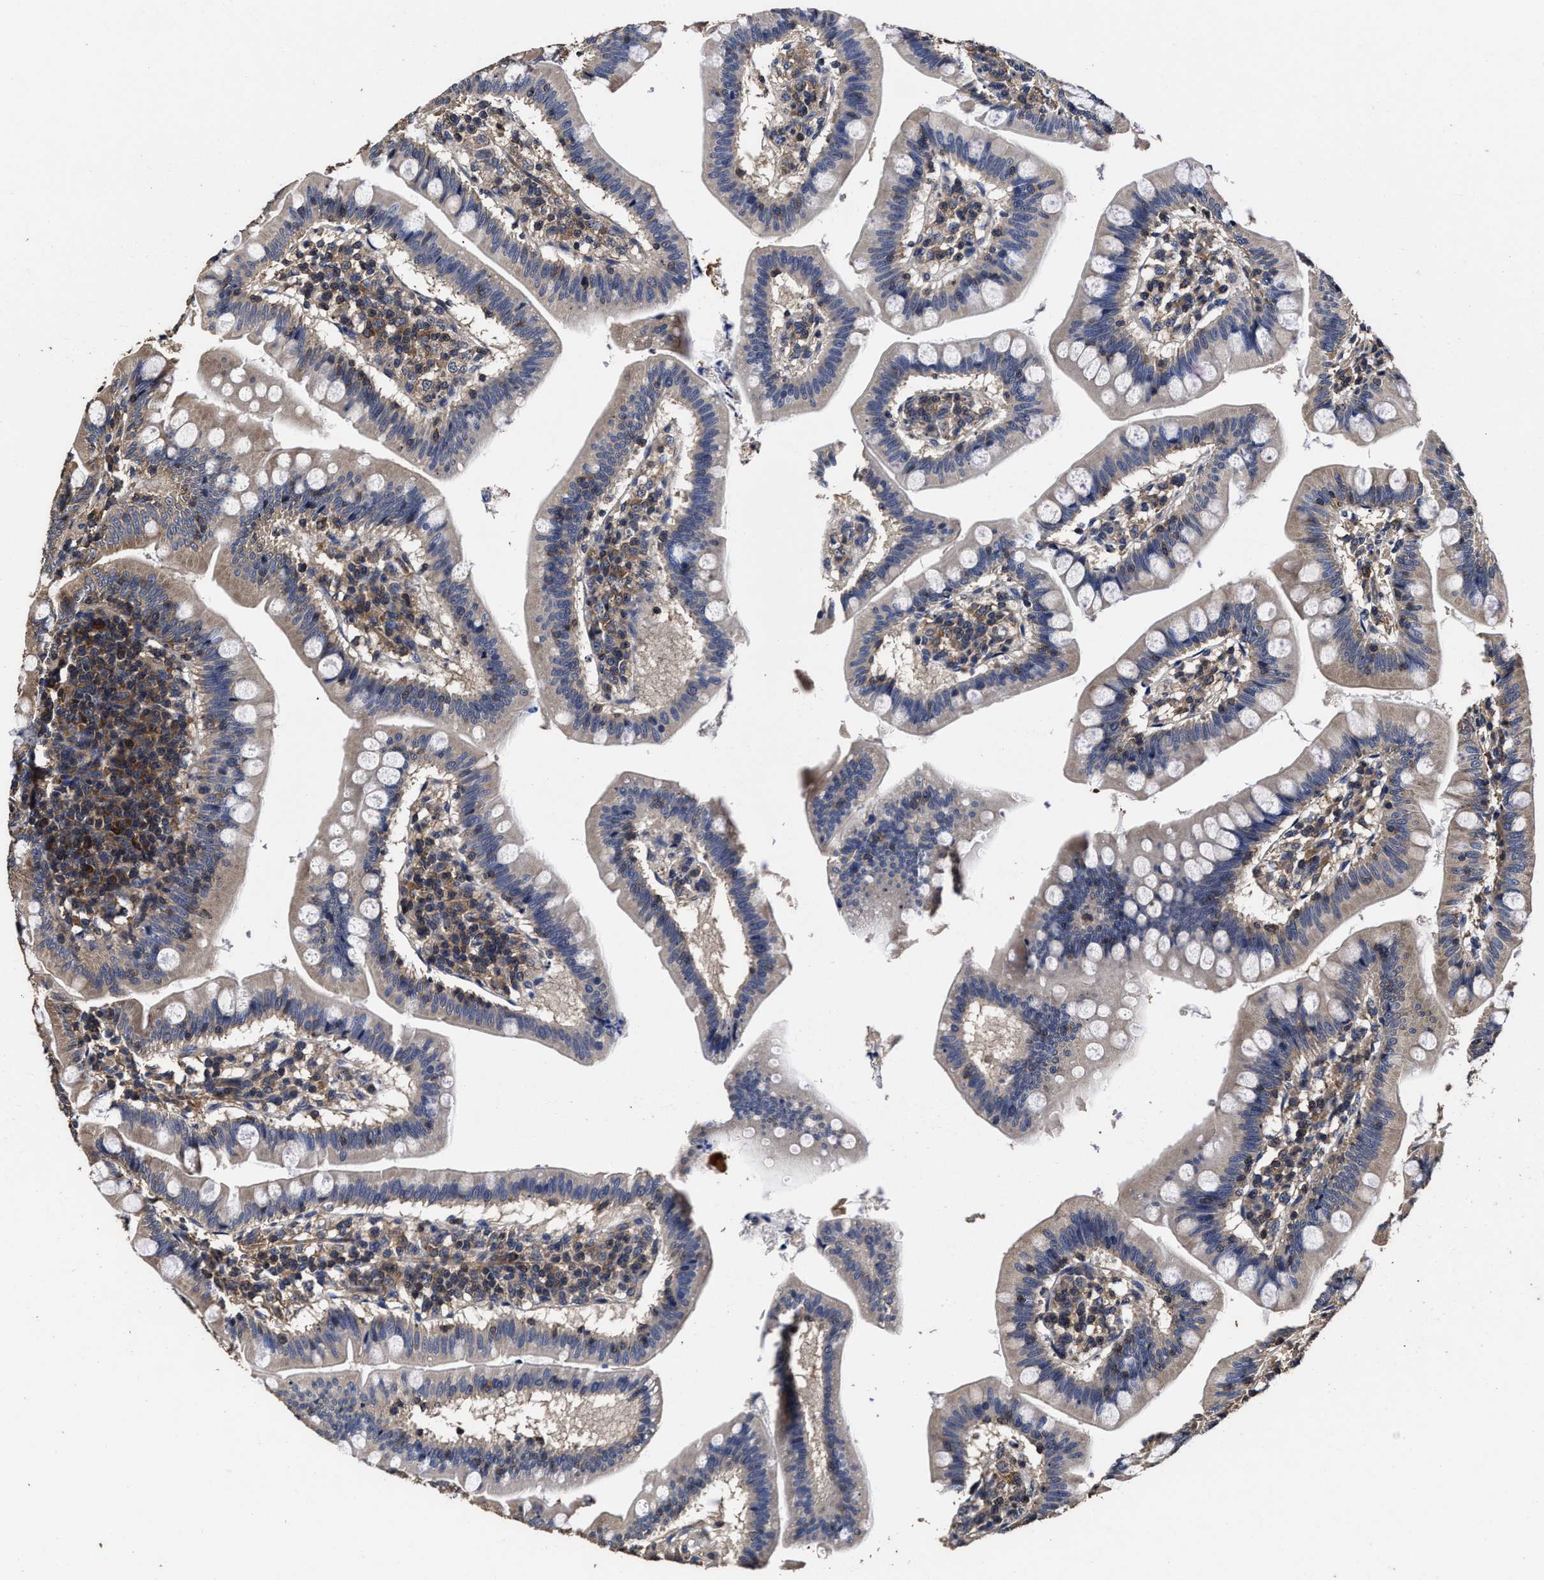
{"staining": {"intensity": "moderate", "quantity": "25%-75%", "location": "cytoplasmic/membranous"}, "tissue": "small intestine", "cell_type": "Glandular cells", "image_type": "normal", "snomed": [{"axis": "morphology", "description": "Normal tissue, NOS"}, {"axis": "topography", "description": "Small intestine"}], "caption": "Immunohistochemistry (IHC) (DAB (3,3'-diaminobenzidine)) staining of benign human small intestine exhibits moderate cytoplasmic/membranous protein expression in approximately 25%-75% of glandular cells. The staining was performed using DAB to visualize the protein expression in brown, while the nuclei were stained in blue with hematoxylin (Magnification: 20x).", "gene": "AVEN", "patient": {"sex": "male", "age": 7}}